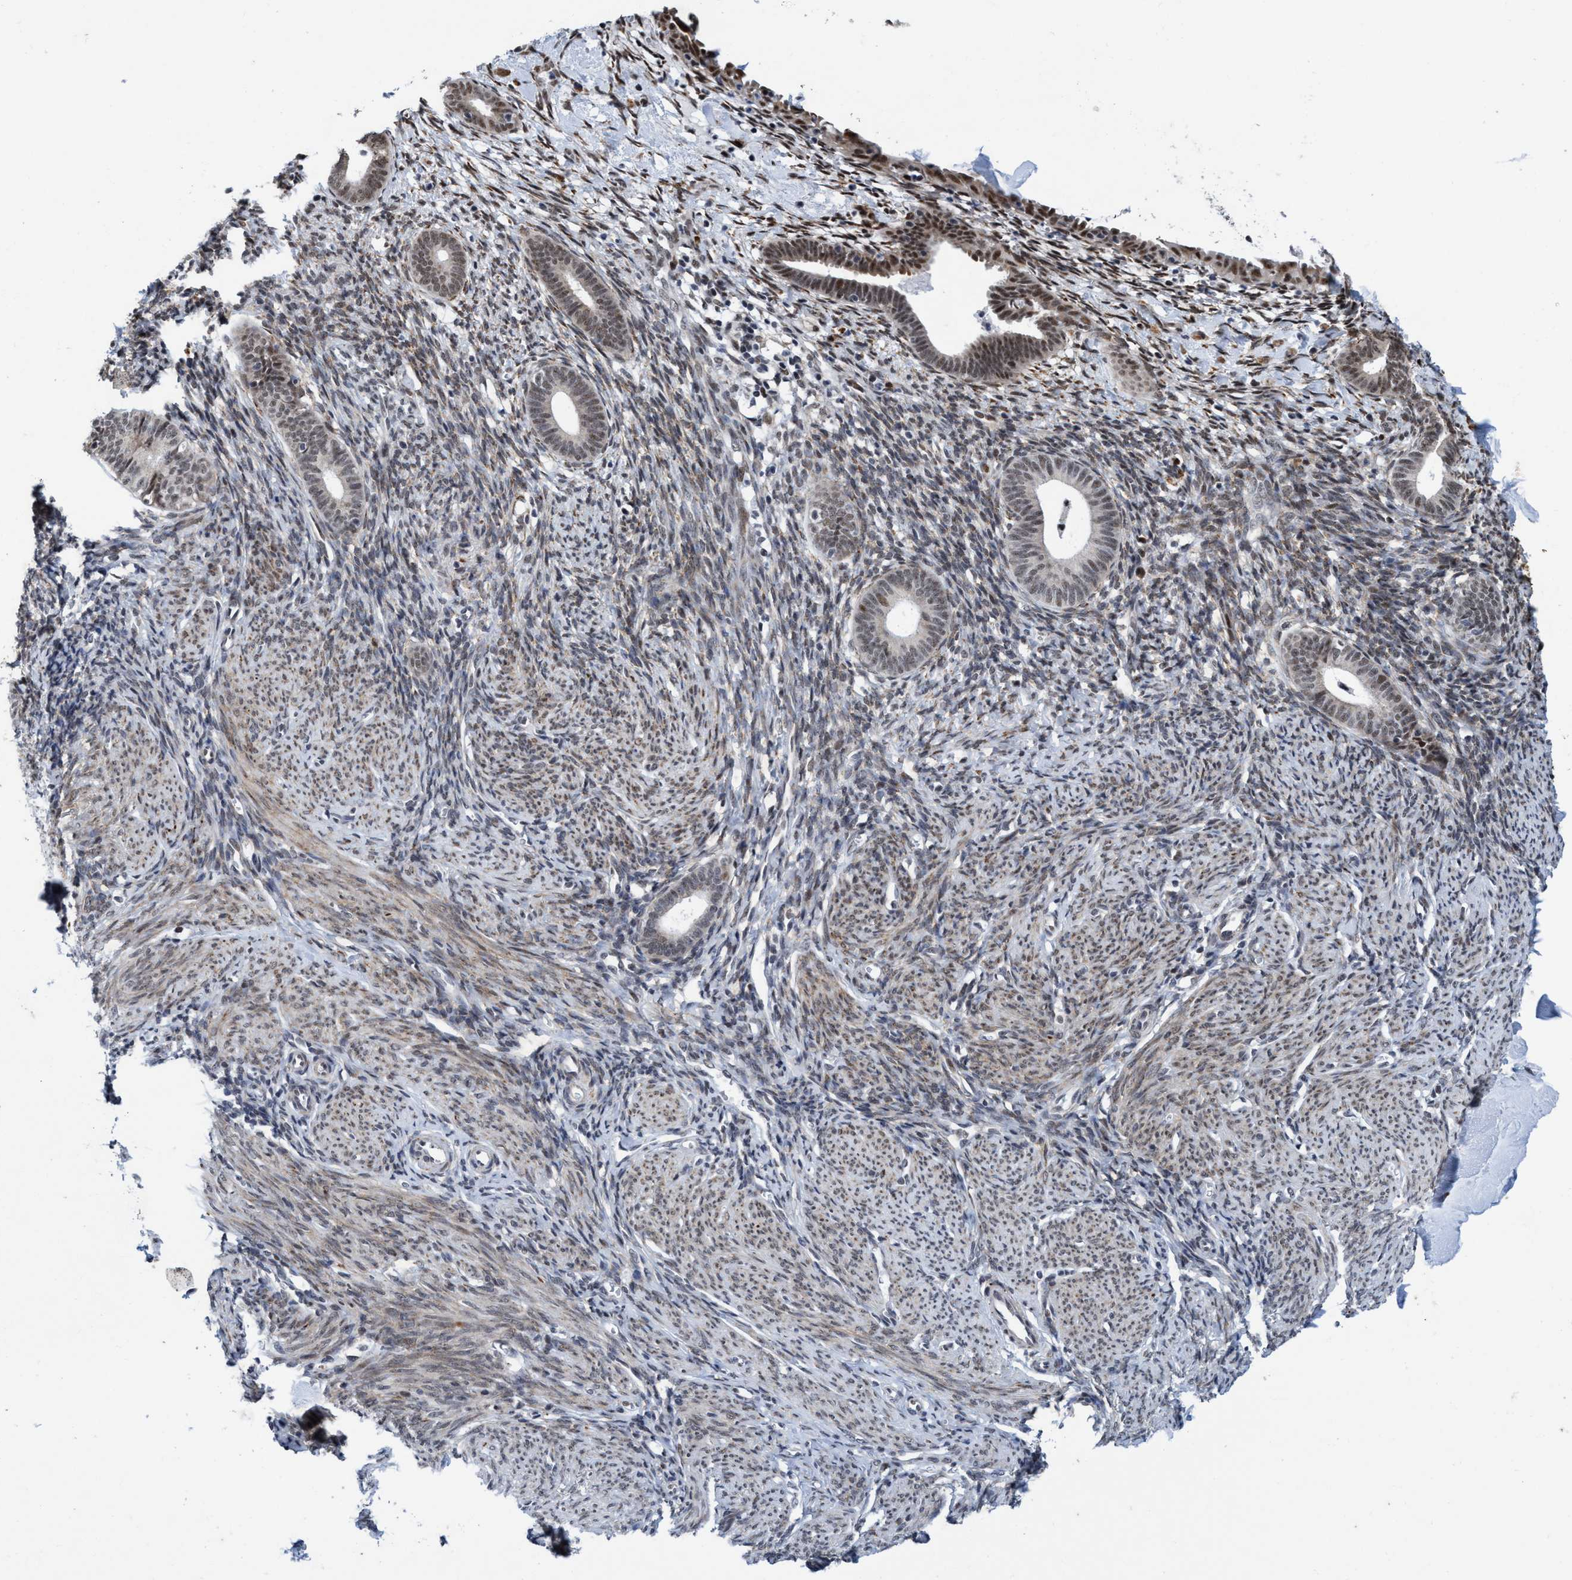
{"staining": {"intensity": "weak", "quantity": ">75%", "location": "nuclear"}, "tissue": "endometrium", "cell_type": "Cells in endometrial stroma", "image_type": "normal", "snomed": [{"axis": "morphology", "description": "Normal tissue, NOS"}, {"axis": "morphology", "description": "Adenocarcinoma, NOS"}, {"axis": "topography", "description": "Endometrium"}], "caption": "DAB immunohistochemical staining of benign endometrium demonstrates weak nuclear protein positivity in about >75% of cells in endometrial stroma. (Stains: DAB in brown, nuclei in blue, Microscopy: brightfield microscopy at high magnification).", "gene": "GLT6D1", "patient": {"sex": "female", "age": 57}}